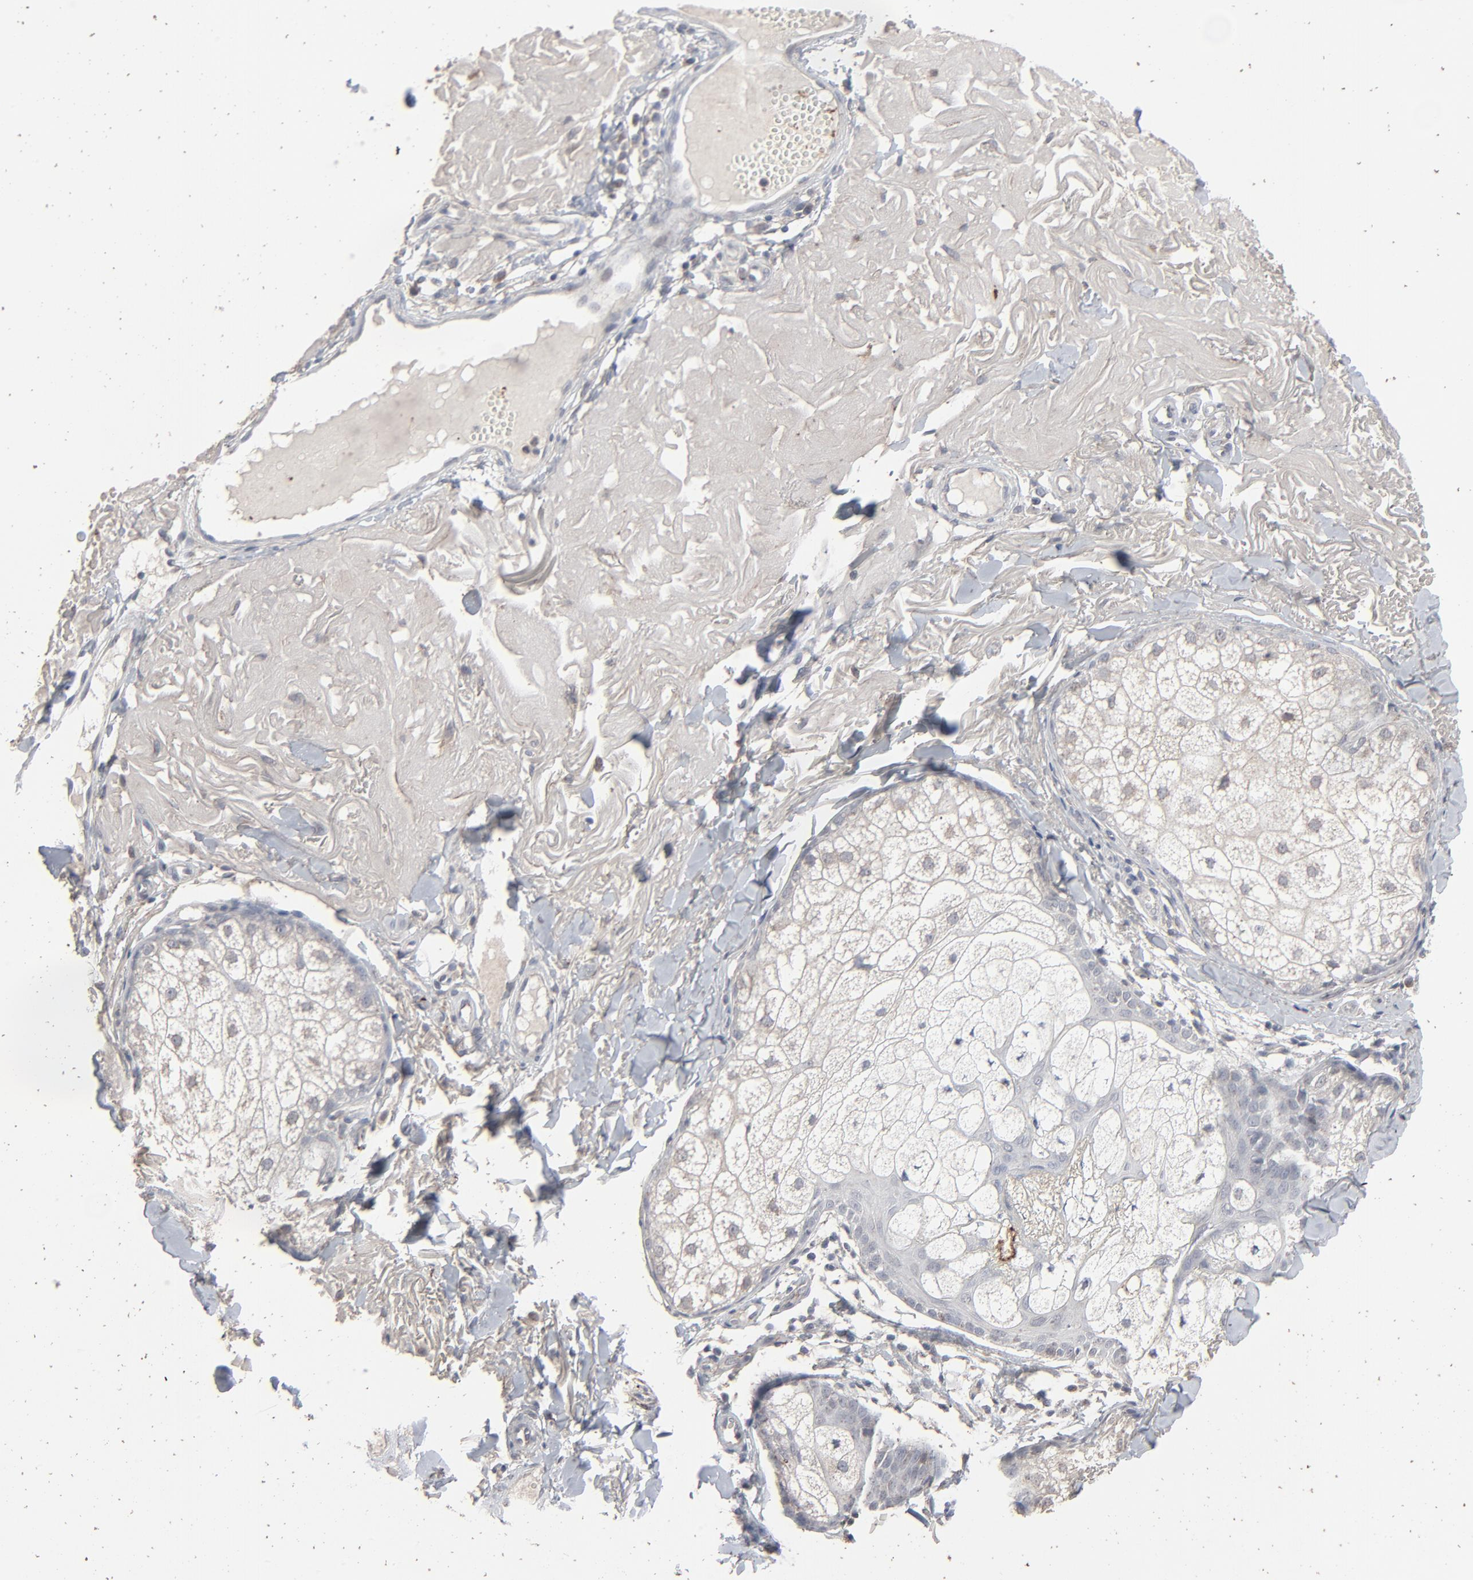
{"staining": {"intensity": "negative", "quantity": "none", "location": "none"}, "tissue": "skin cancer", "cell_type": "Tumor cells", "image_type": "cancer", "snomed": [{"axis": "morphology", "description": "Basal cell carcinoma"}, {"axis": "topography", "description": "Skin"}], "caption": "This is an immunohistochemistry micrograph of skin basal cell carcinoma. There is no positivity in tumor cells.", "gene": "JAM3", "patient": {"sex": "male", "age": 74}}